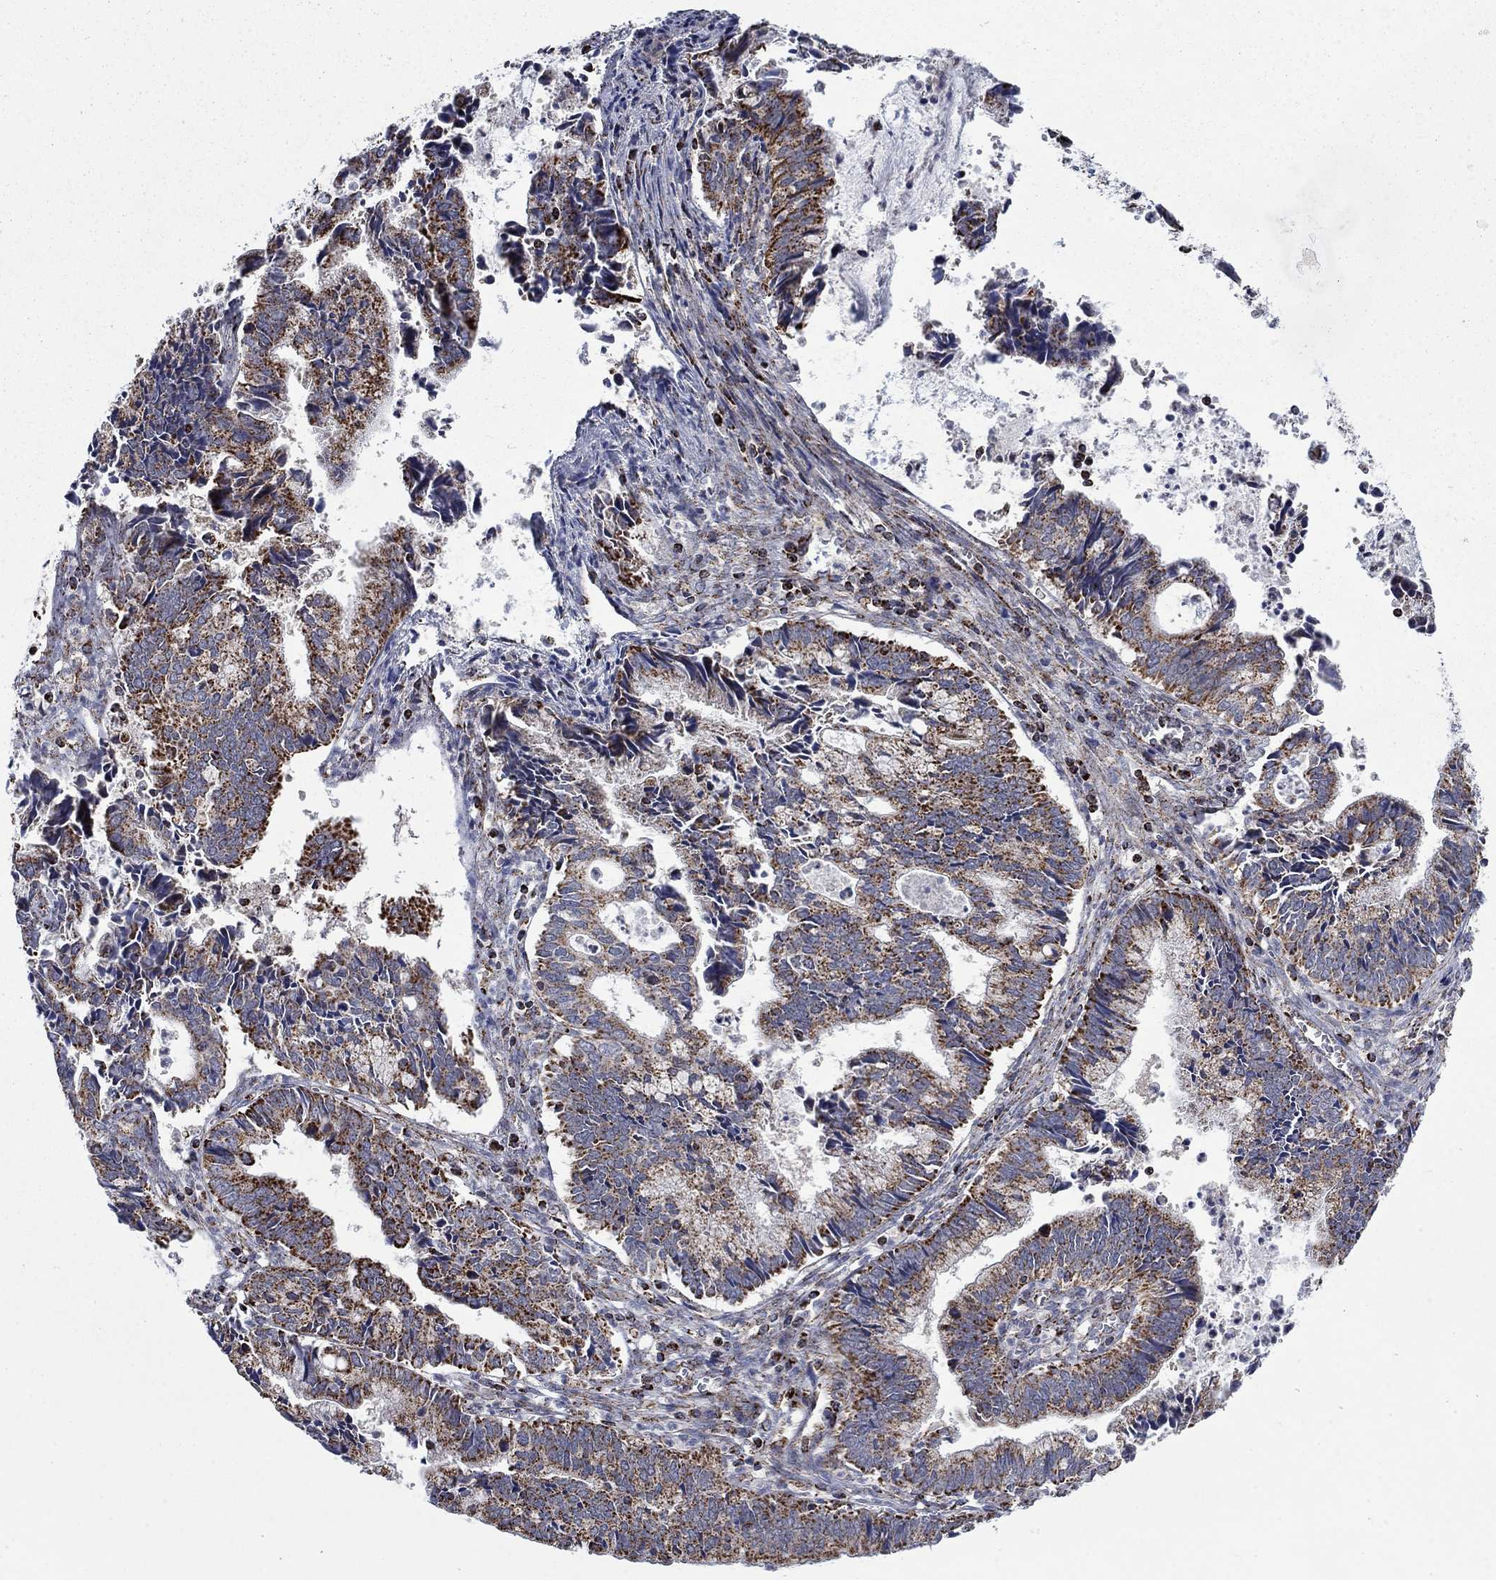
{"staining": {"intensity": "strong", "quantity": ">75%", "location": "cytoplasmic/membranous"}, "tissue": "cervical cancer", "cell_type": "Tumor cells", "image_type": "cancer", "snomed": [{"axis": "morphology", "description": "Adenocarcinoma, NOS"}, {"axis": "topography", "description": "Cervix"}], "caption": "A micrograph showing strong cytoplasmic/membranous expression in approximately >75% of tumor cells in cervical adenocarcinoma, as visualized by brown immunohistochemical staining.", "gene": "MOAP1", "patient": {"sex": "female", "age": 42}}